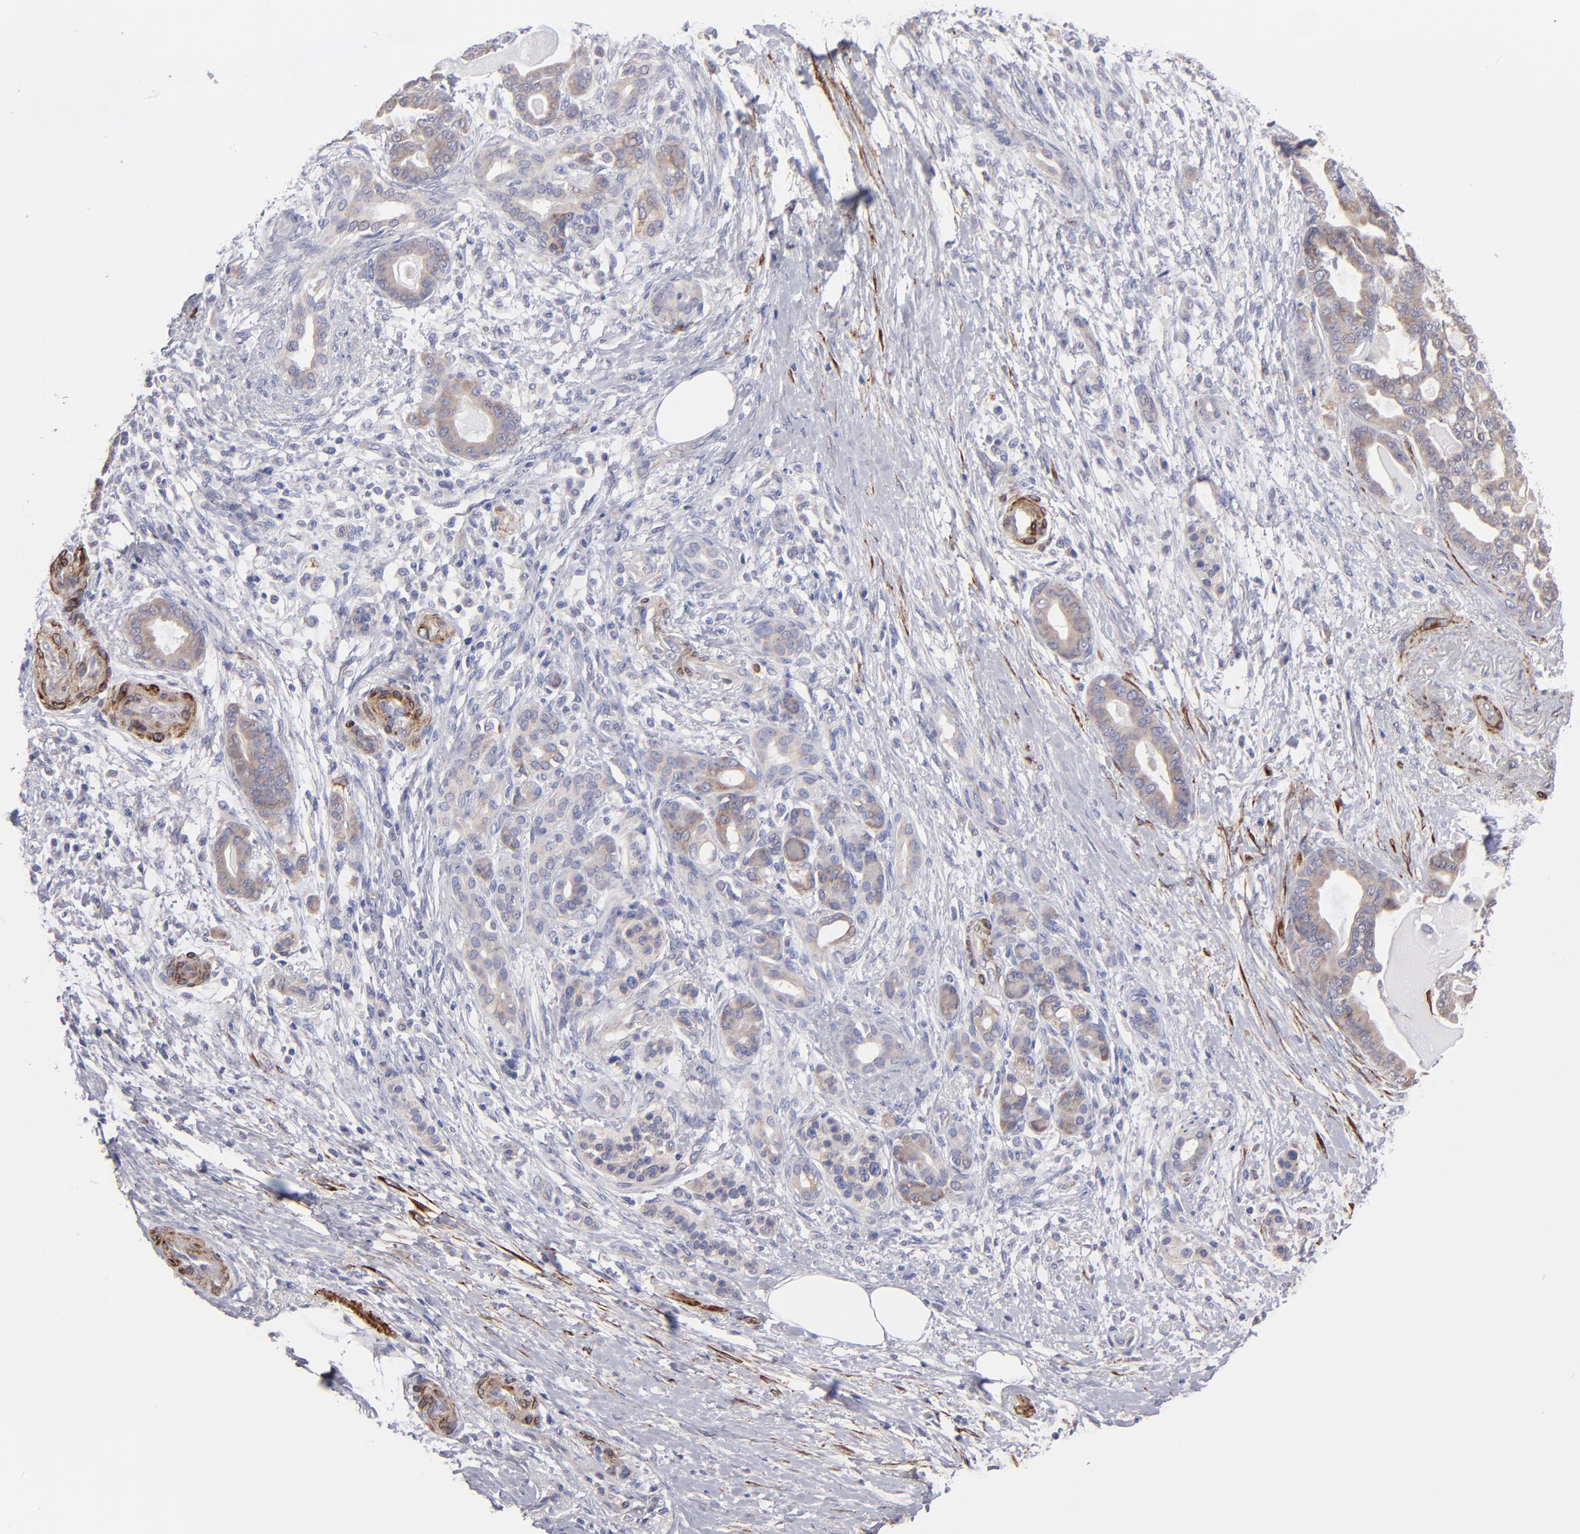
{"staining": {"intensity": "weak", "quantity": ">75%", "location": "cytoplasmic/membranous"}, "tissue": "pancreatic cancer", "cell_type": "Tumor cells", "image_type": "cancer", "snomed": [{"axis": "morphology", "description": "Adenocarcinoma, NOS"}, {"axis": "topography", "description": "Pancreas"}], "caption": "Pancreatic cancer stained with a brown dye reveals weak cytoplasmic/membranous positive expression in about >75% of tumor cells.", "gene": "SLMAP", "patient": {"sex": "male", "age": 63}}